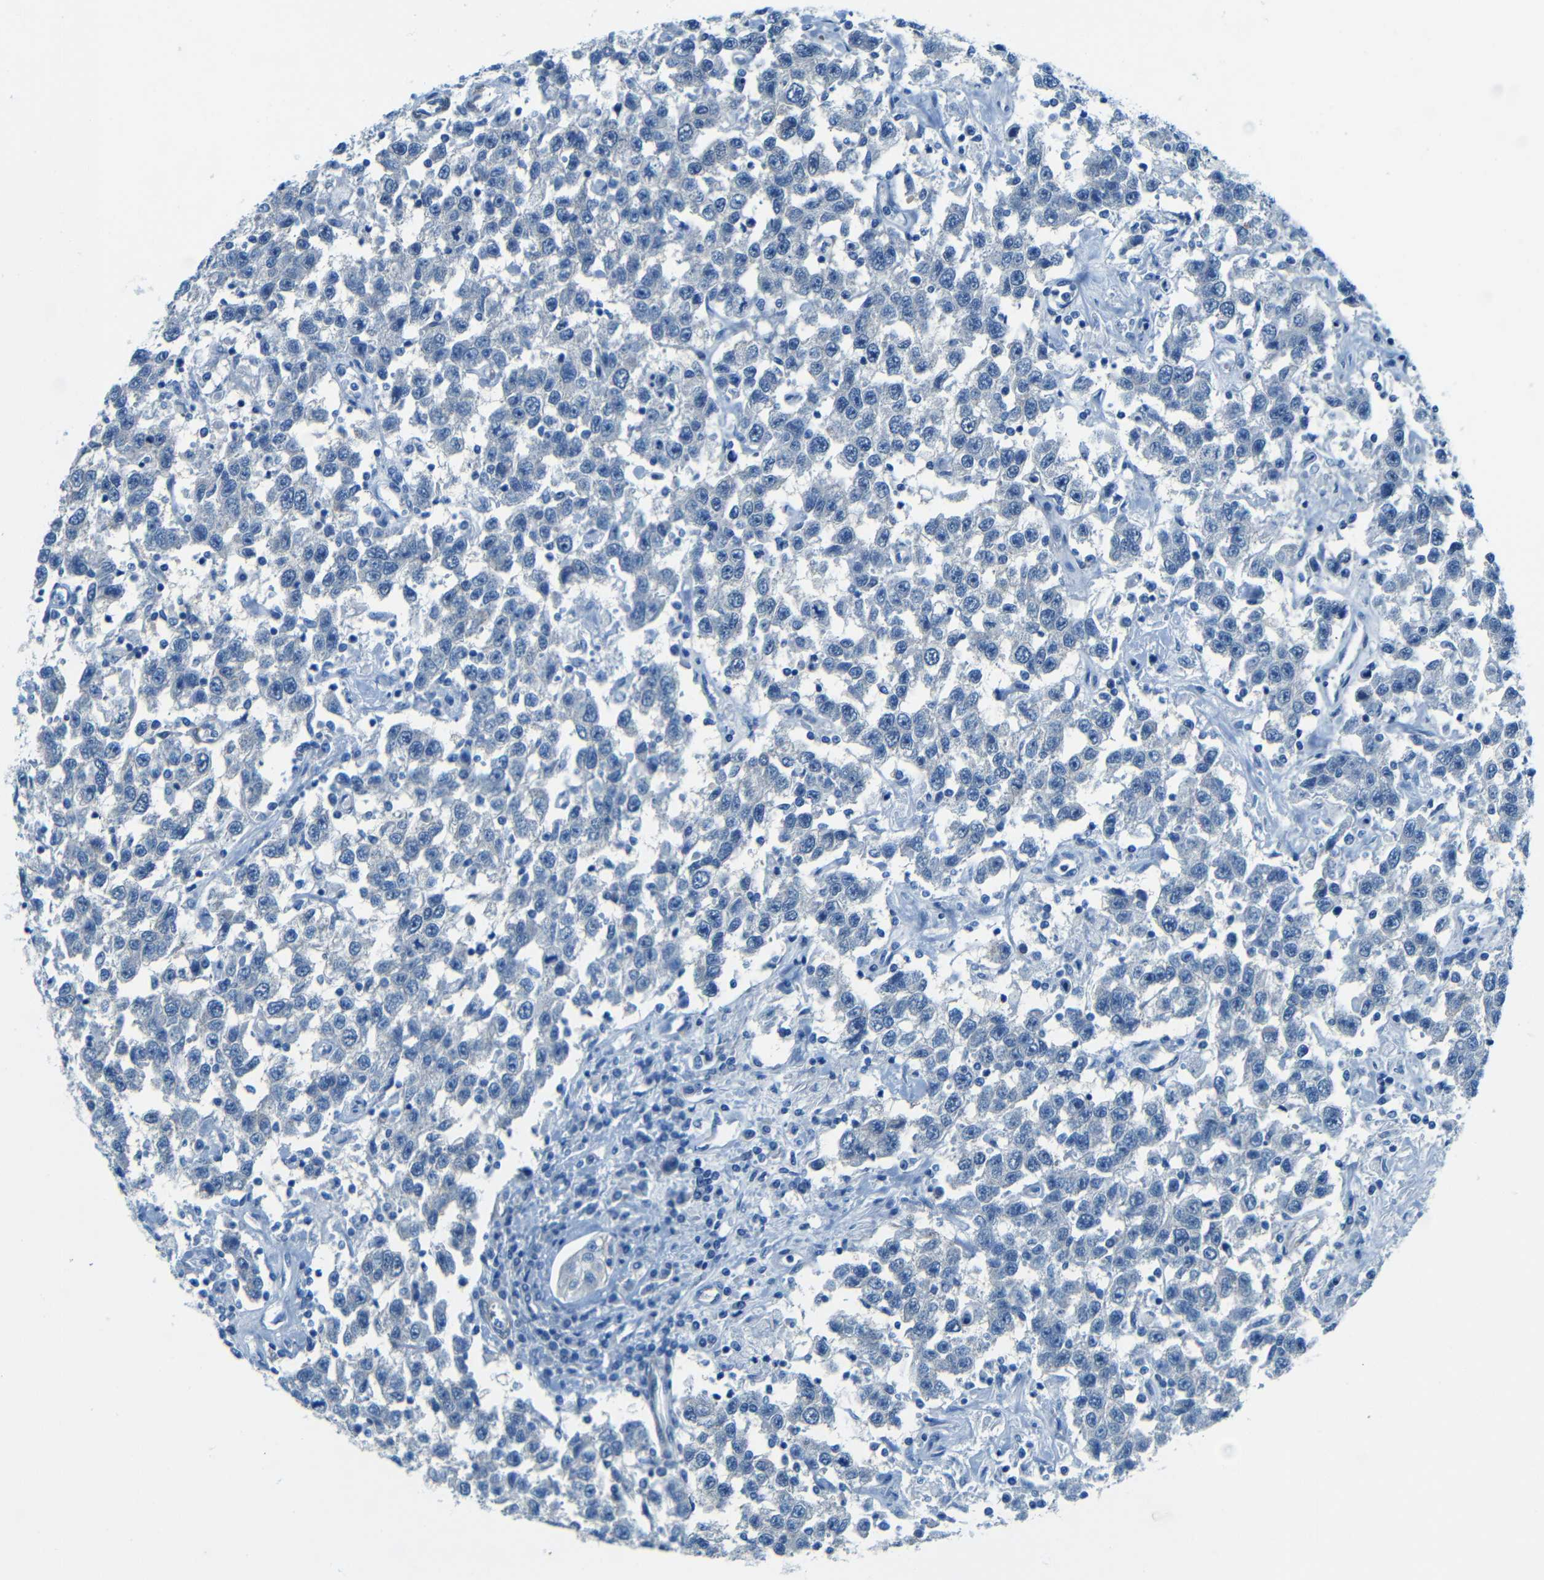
{"staining": {"intensity": "negative", "quantity": "none", "location": "none"}, "tissue": "testis cancer", "cell_type": "Tumor cells", "image_type": "cancer", "snomed": [{"axis": "morphology", "description": "Seminoma, NOS"}, {"axis": "topography", "description": "Testis"}], "caption": "Immunohistochemistry (IHC) of testis seminoma shows no positivity in tumor cells. Brightfield microscopy of IHC stained with DAB (brown) and hematoxylin (blue), captured at high magnification.", "gene": "MAP2", "patient": {"sex": "male", "age": 41}}